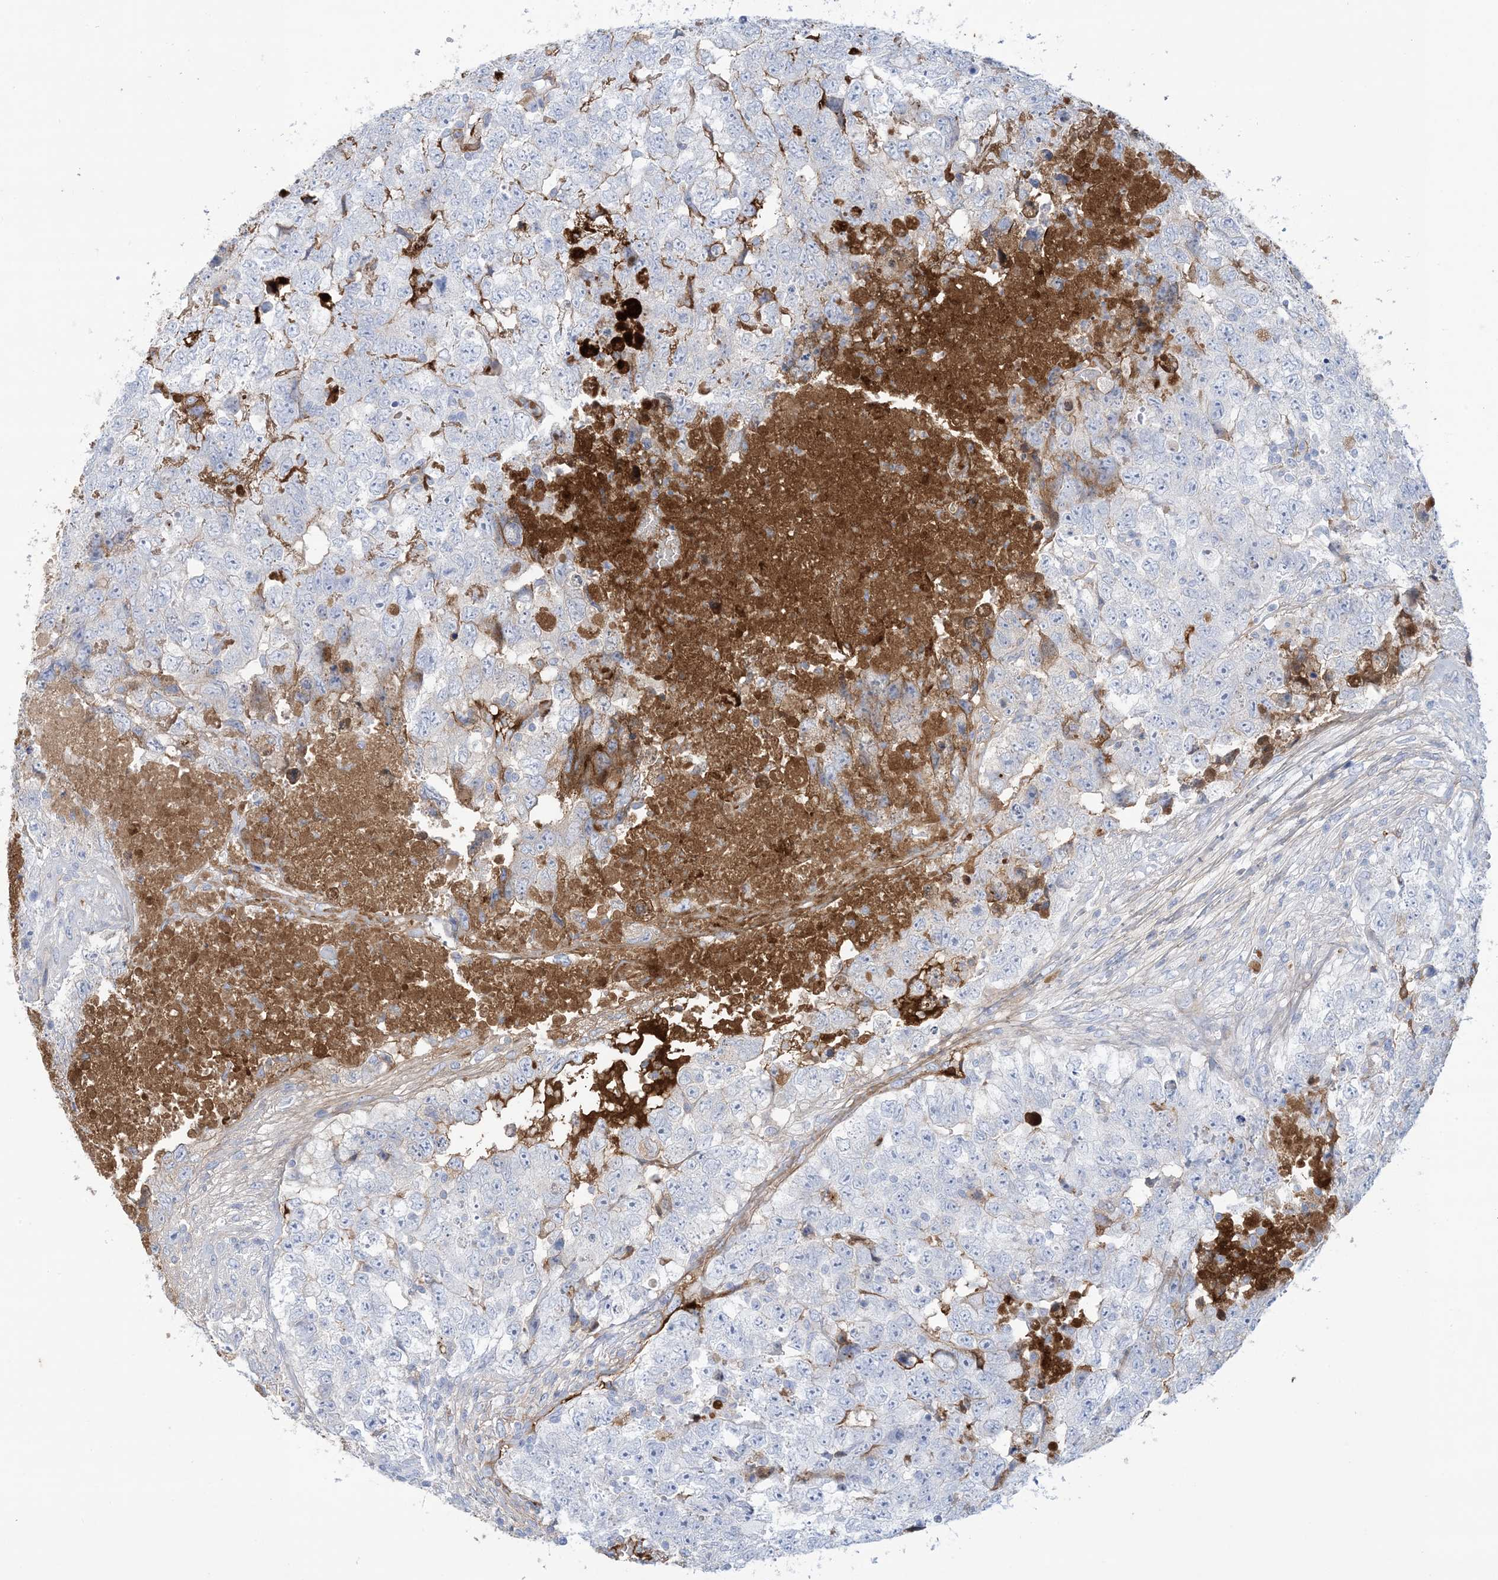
{"staining": {"intensity": "negative", "quantity": "none", "location": "none"}, "tissue": "testis cancer", "cell_type": "Tumor cells", "image_type": "cancer", "snomed": [{"axis": "morphology", "description": "Carcinoma, Embryonal, NOS"}, {"axis": "topography", "description": "Testis"}], "caption": "An image of human testis embryonal carcinoma is negative for staining in tumor cells. (Brightfield microscopy of DAB IHC at high magnification).", "gene": "ATP11C", "patient": {"sex": "male", "age": 37}}